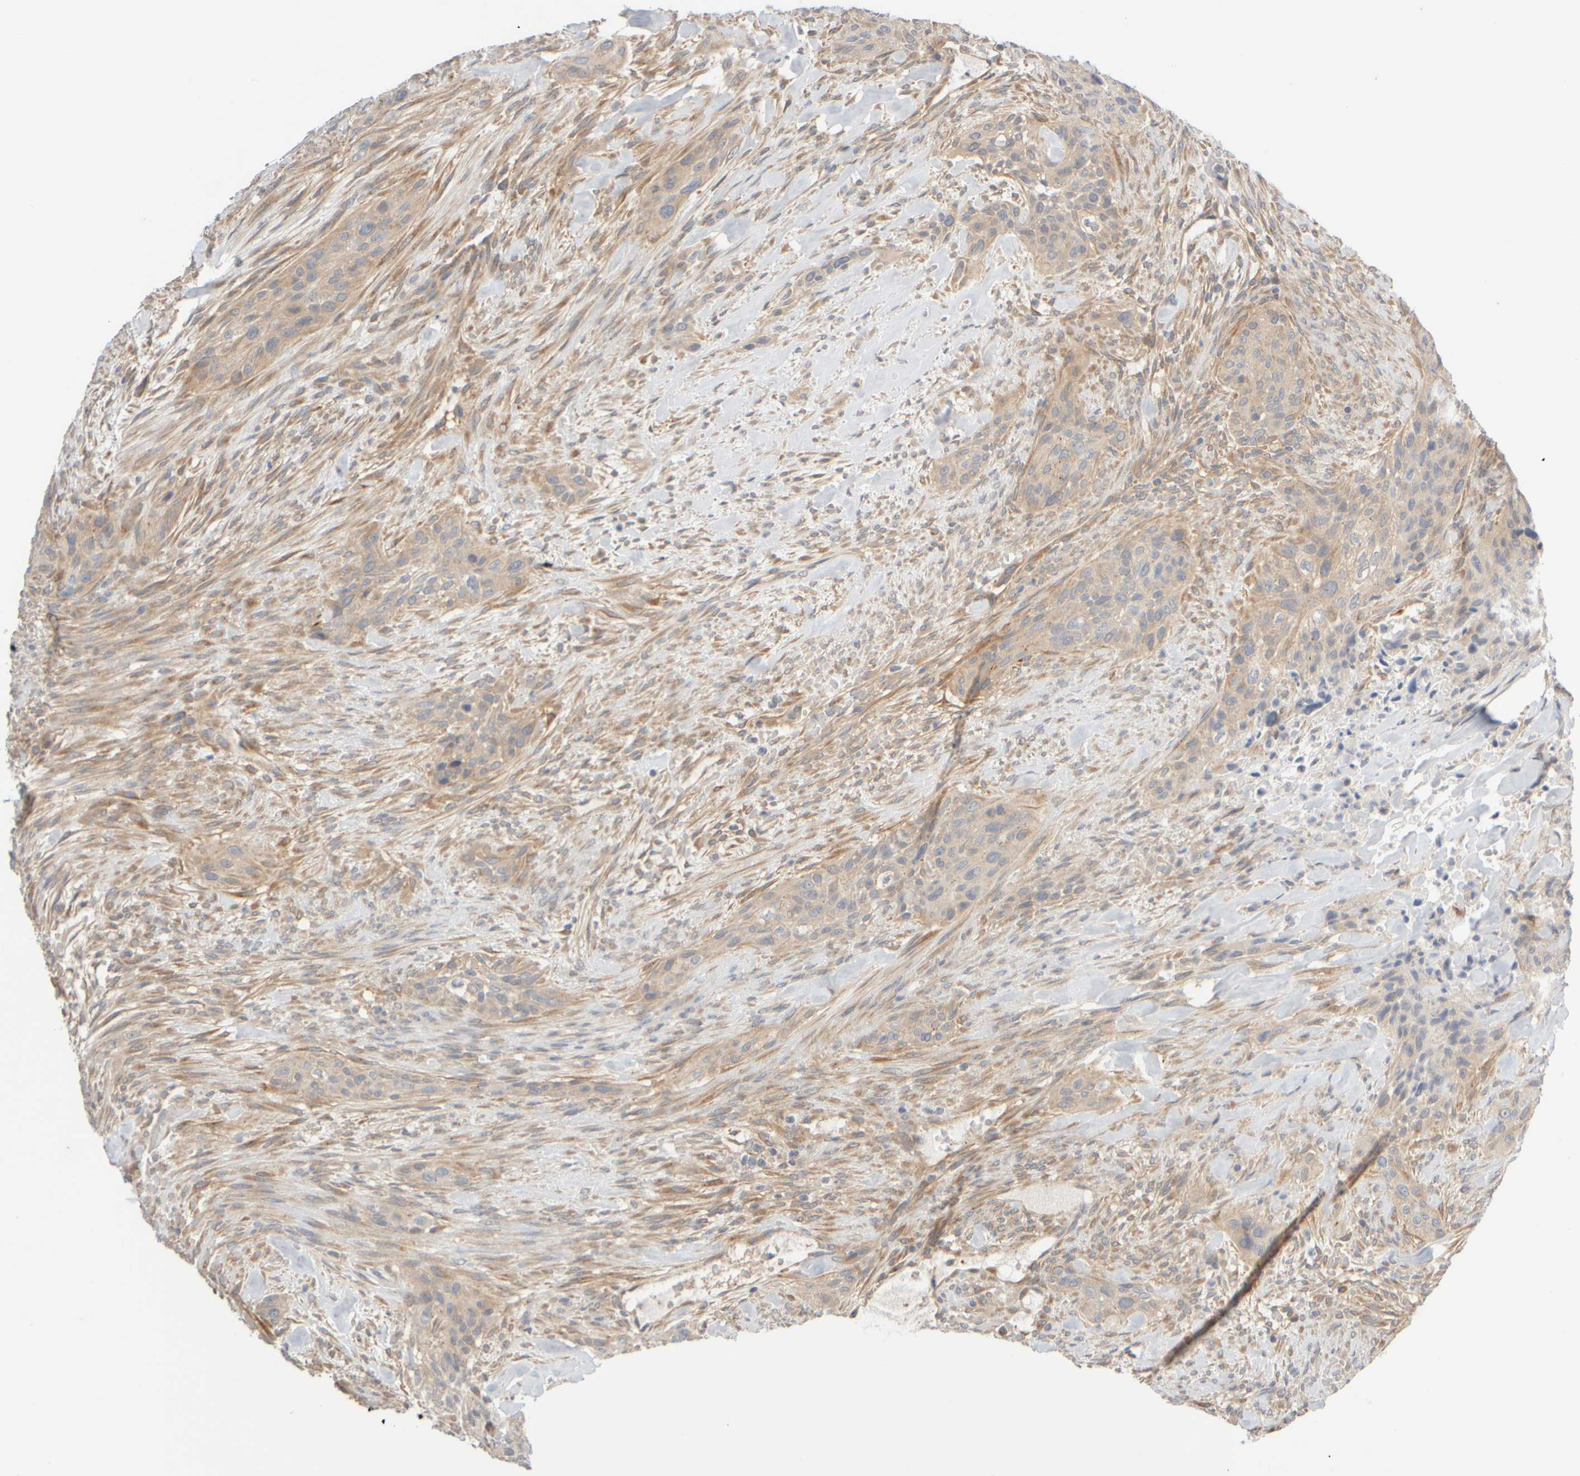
{"staining": {"intensity": "weak", "quantity": ">75%", "location": "cytoplasmic/membranous"}, "tissue": "urothelial cancer", "cell_type": "Tumor cells", "image_type": "cancer", "snomed": [{"axis": "morphology", "description": "Urothelial carcinoma, High grade"}, {"axis": "topography", "description": "Urinary bladder"}], "caption": "An IHC micrograph of tumor tissue is shown. Protein staining in brown highlights weak cytoplasmic/membranous positivity in urothelial cancer within tumor cells.", "gene": "GOPC", "patient": {"sex": "male", "age": 35}}